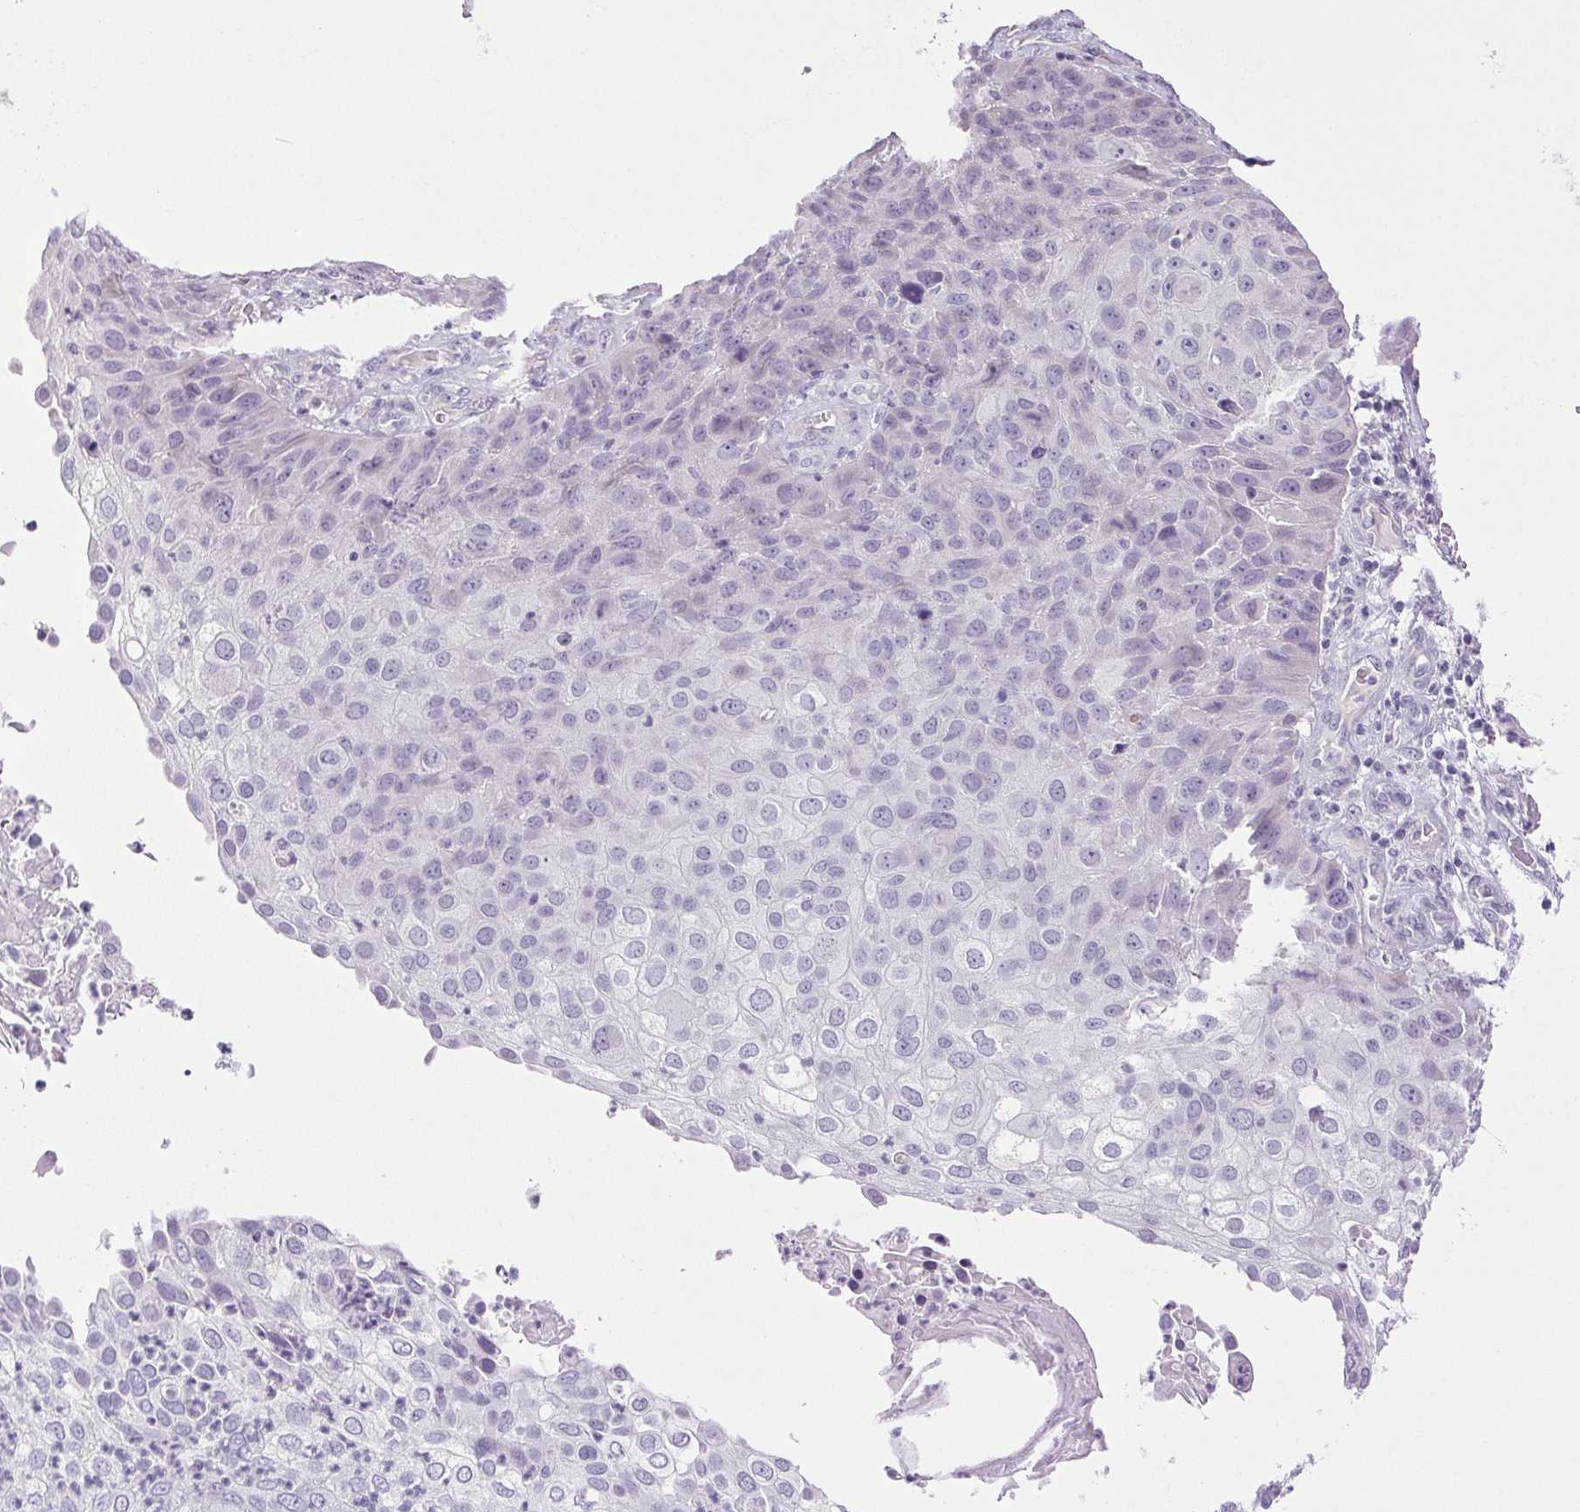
{"staining": {"intensity": "negative", "quantity": "none", "location": "none"}, "tissue": "skin cancer", "cell_type": "Tumor cells", "image_type": "cancer", "snomed": [{"axis": "morphology", "description": "Squamous cell carcinoma, NOS"}, {"axis": "topography", "description": "Skin"}], "caption": "This is a image of immunohistochemistry (IHC) staining of skin squamous cell carcinoma, which shows no positivity in tumor cells. The staining is performed using DAB brown chromogen with nuclei counter-stained in using hematoxylin.", "gene": "PAPPA2", "patient": {"sex": "male", "age": 87}}